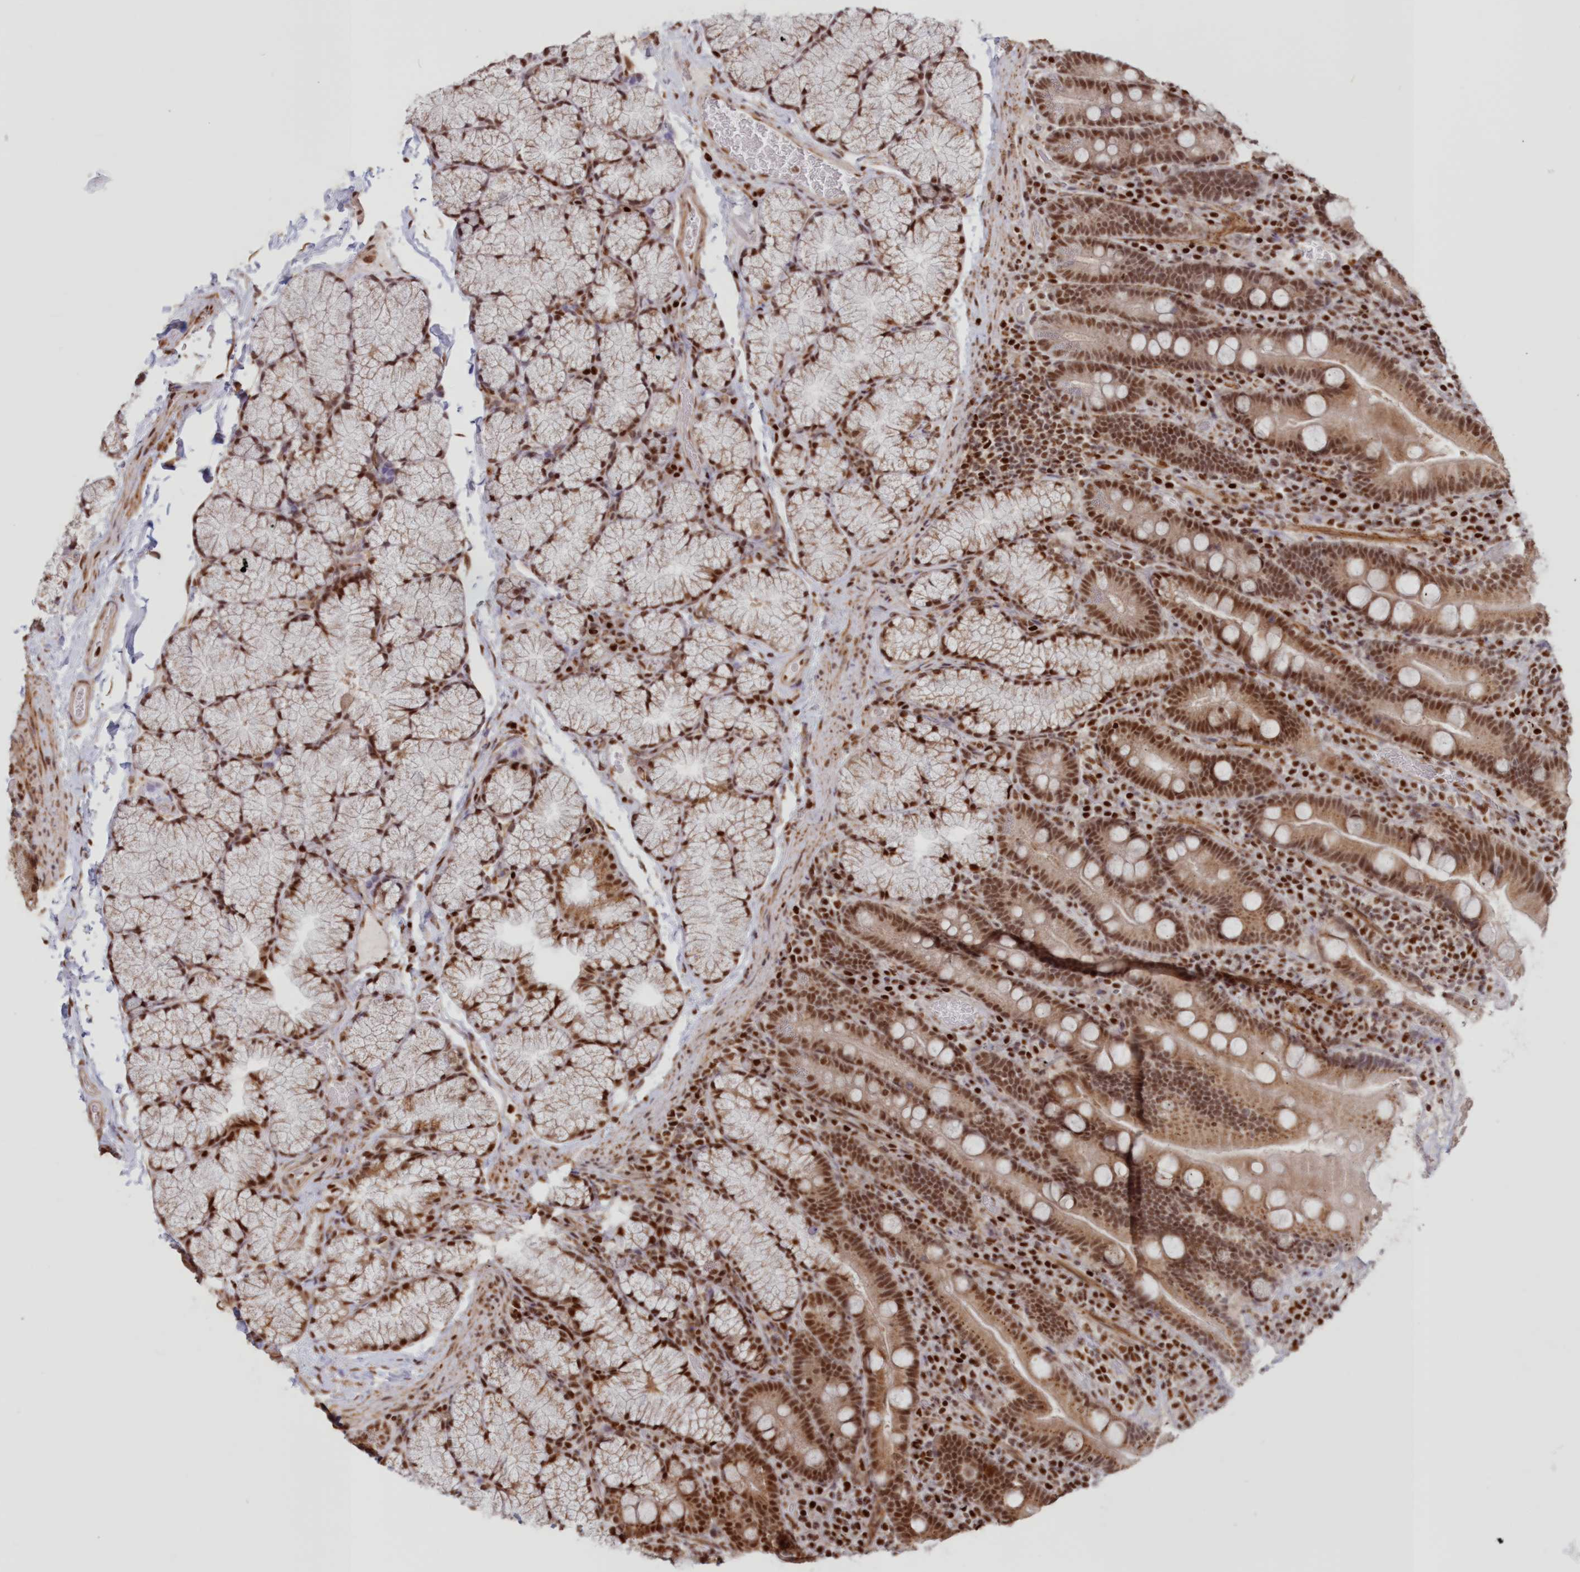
{"staining": {"intensity": "moderate", "quantity": ">75%", "location": "cytoplasmic/membranous,nuclear"}, "tissue": "duodenum", "cell_type": "Glandular cells", "image_type": "normal", "snomed": [{"axis": "morphology", "description": "Normal tissue, NOS"}, {"axis": "topography", "description": "Duodenum"}], "caption": "This image reveals immunohistochemistry (IHC) staining of benign duodenum, with medium moderate cytoplasmic/membranous,nuclear positivity in approximately >75% of glandular cells.", "gene": "POLR2B", "patient": {"sex": "male", "age": 35}}